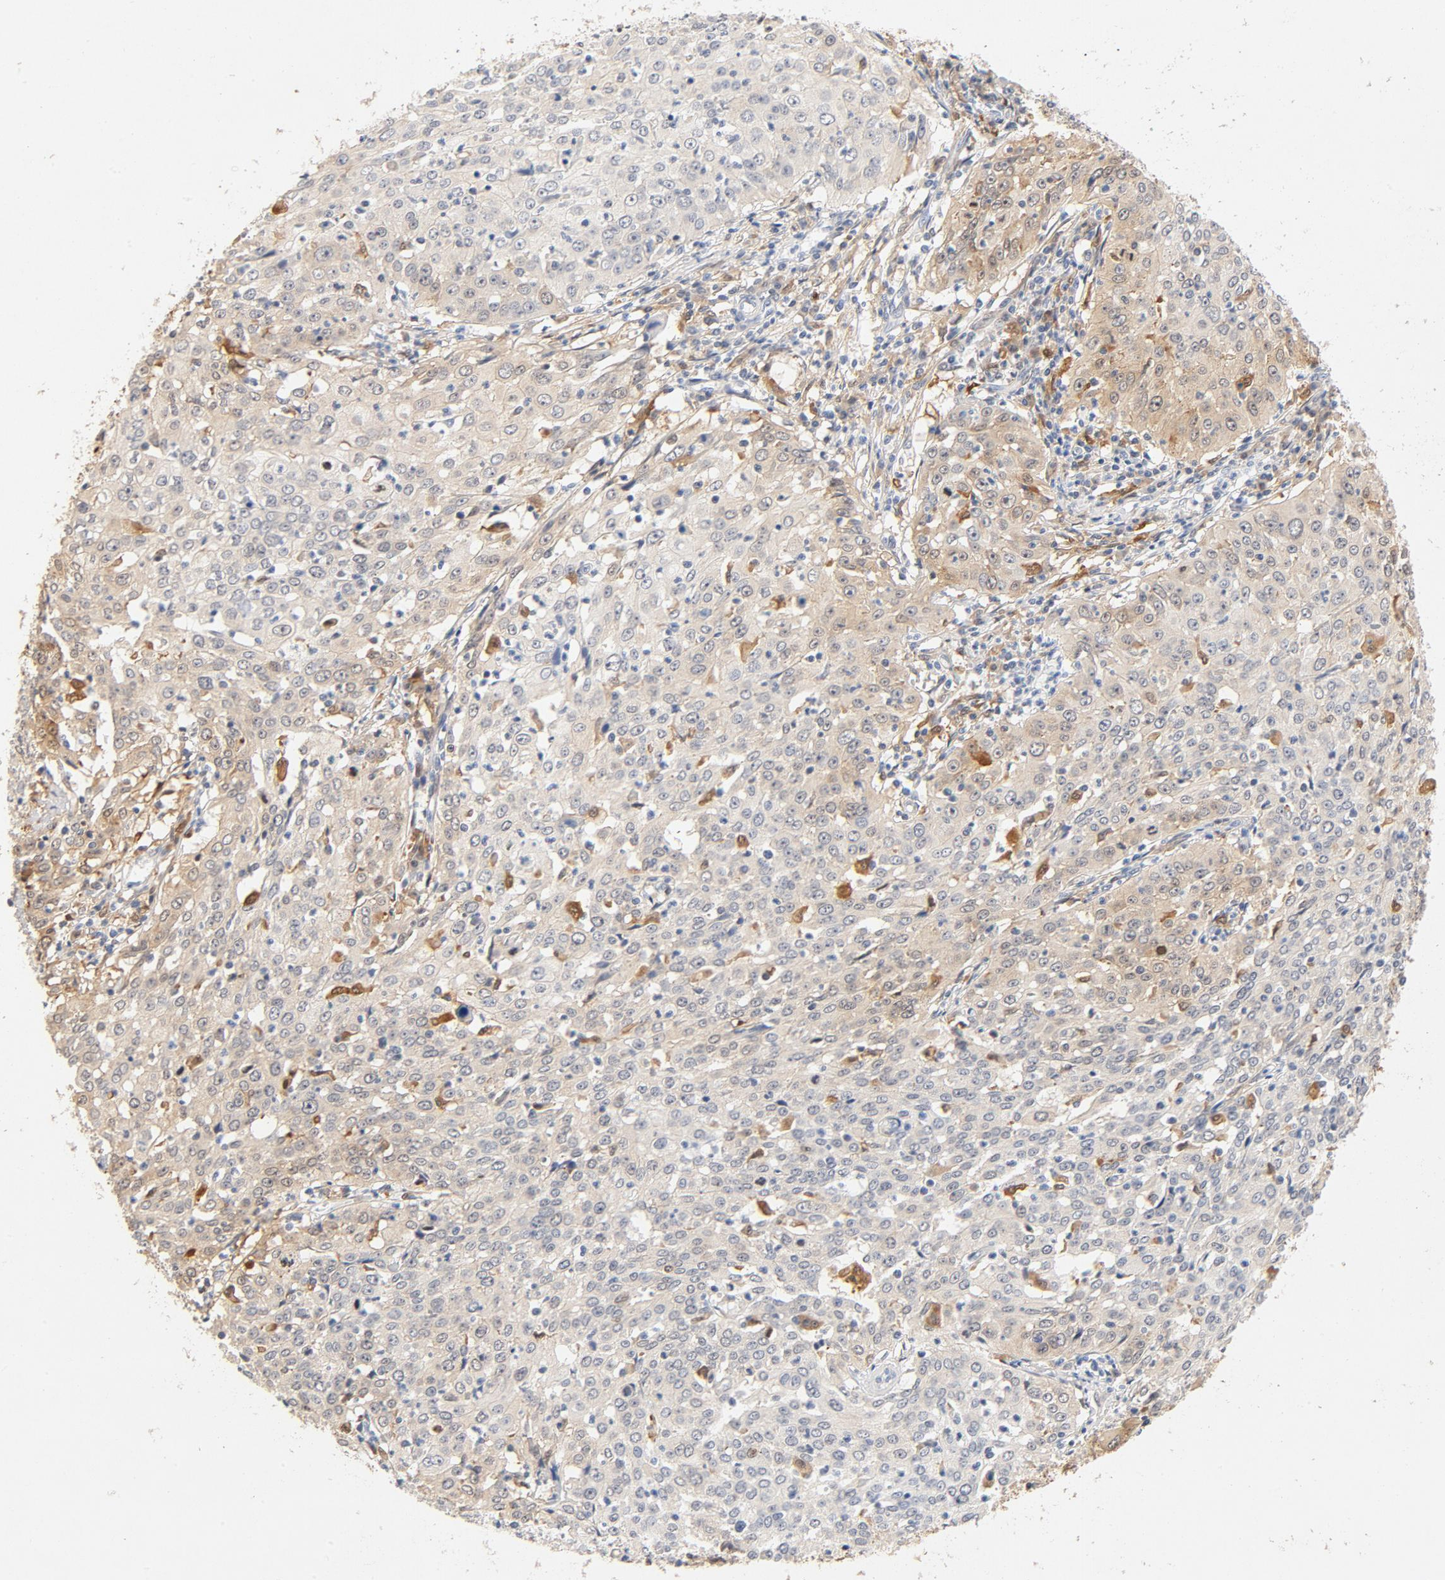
{"staining": {"intensity": "moderate", "quantity": "25%-75%", "location": "cytoplasmic/membranous"}, "tissue": "cervical cancer", "cell_type": "Tumor cells", "image_type": "cancer", "snomed": [{"axis": "morphology", "description": "Squamous cell carcinoma, NOS"}, {"axis": "topography", "description": "Cervix"}], "caption": "Moderate cytoplasmic/membranous expression is seen in approximately 25%-75% of tumor cells in squamous cell carcinoma (cervical).", "gene": "STAT1", "patient": {"sex": "female", "age": 39}}